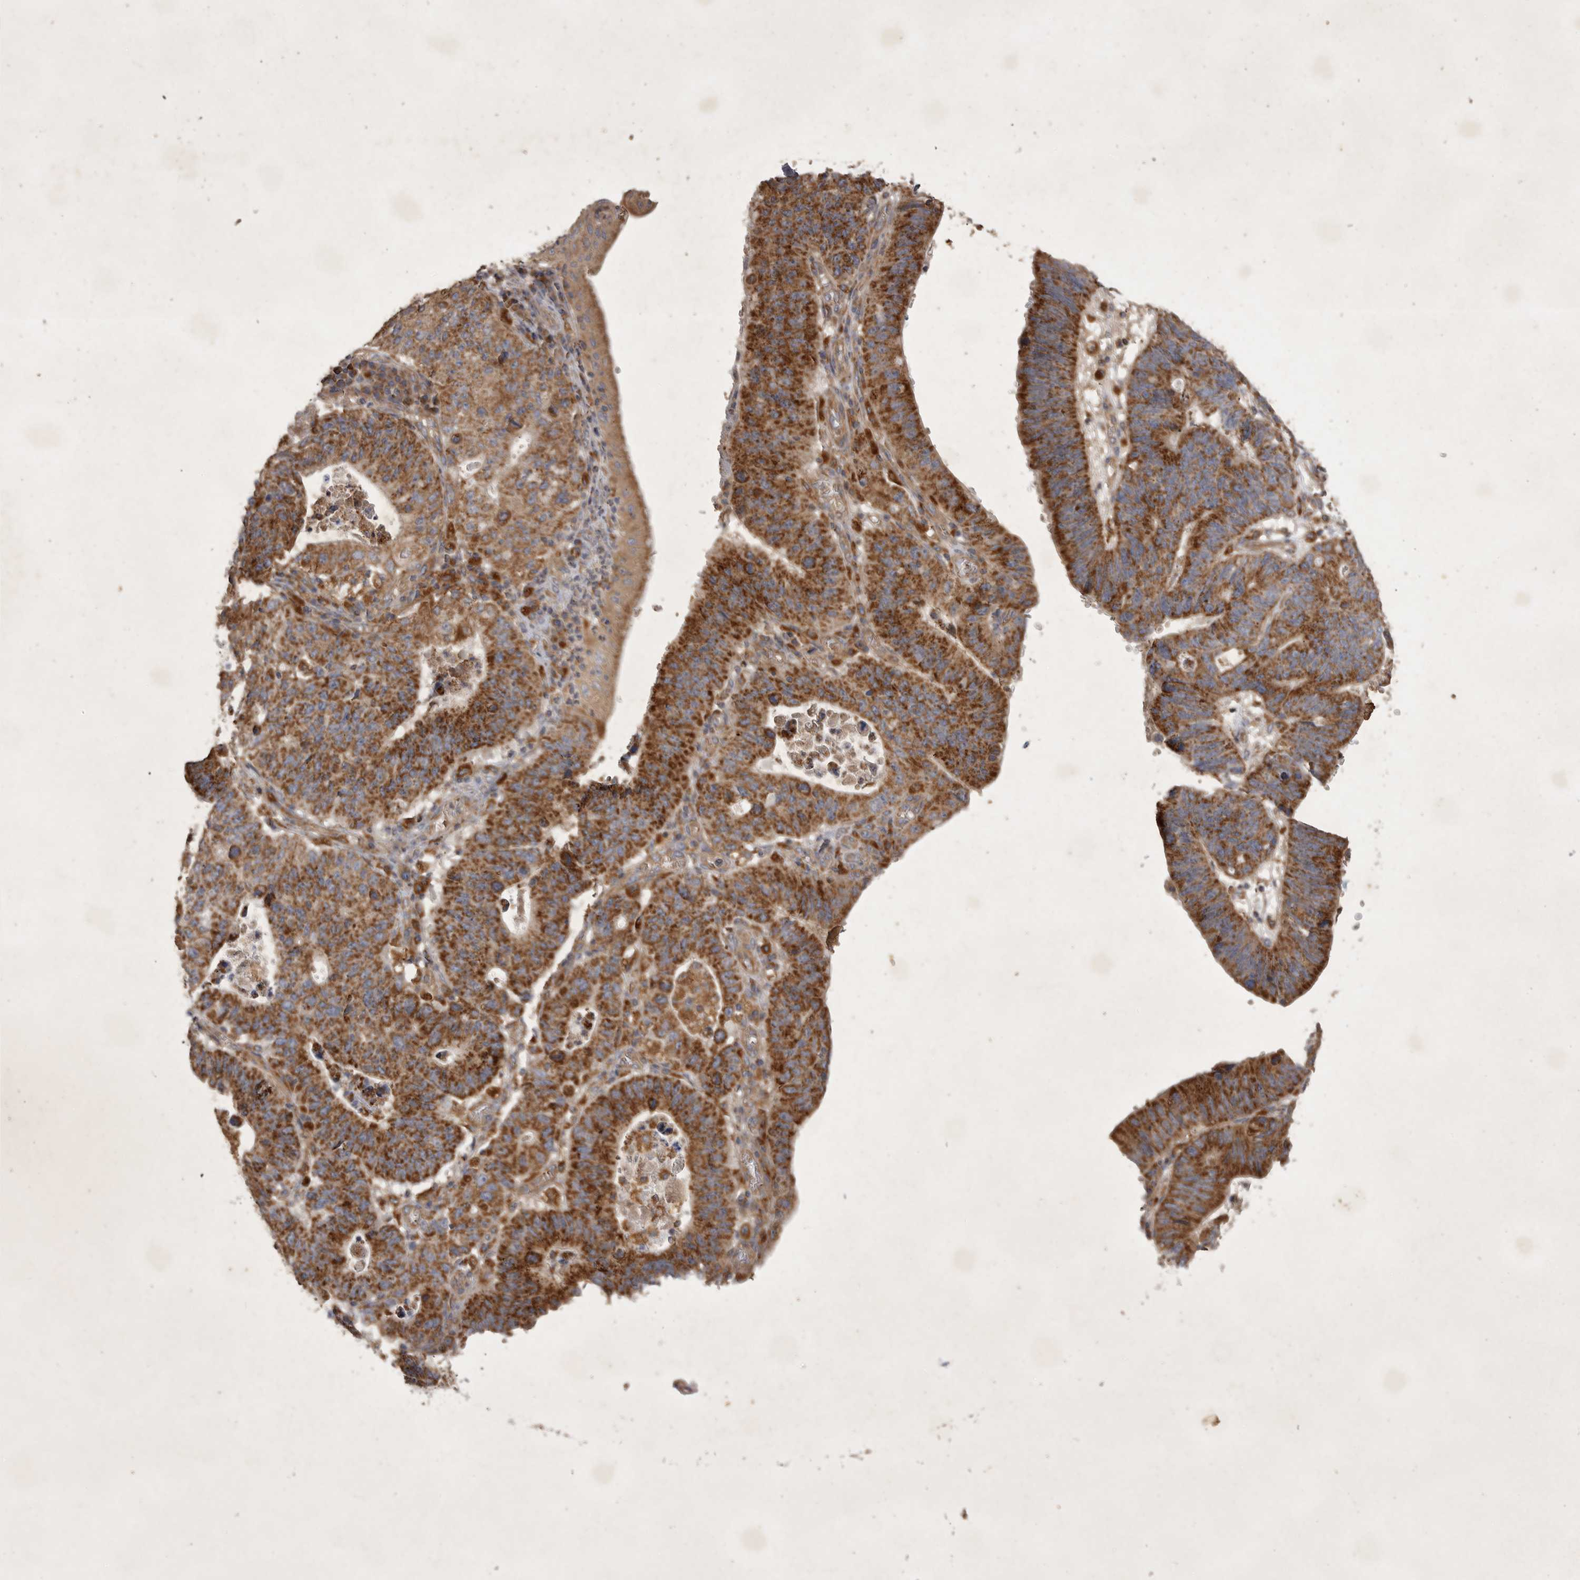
{"staining": {"intensity": "strong", "quantity": ">75%", "location": "cytoplasmic/membranous"}, "tissue": "stomach cancer", "cell_type": "Tumor cells", "image_type": "cancer", "snomed": [{"axis": "morphology", "description": "Adenocarcinoma, NOS"}, {"axis": "topography", "description": "Stomach"}], "caption": "Strong cytoplasmic/membranous staining for a protein is present in approximately >75% of tumor cells of adenocarcinoma (stomach) using IHC.", "gene": "MRPL41", "patient": {"sex": "male", "age": 59}}